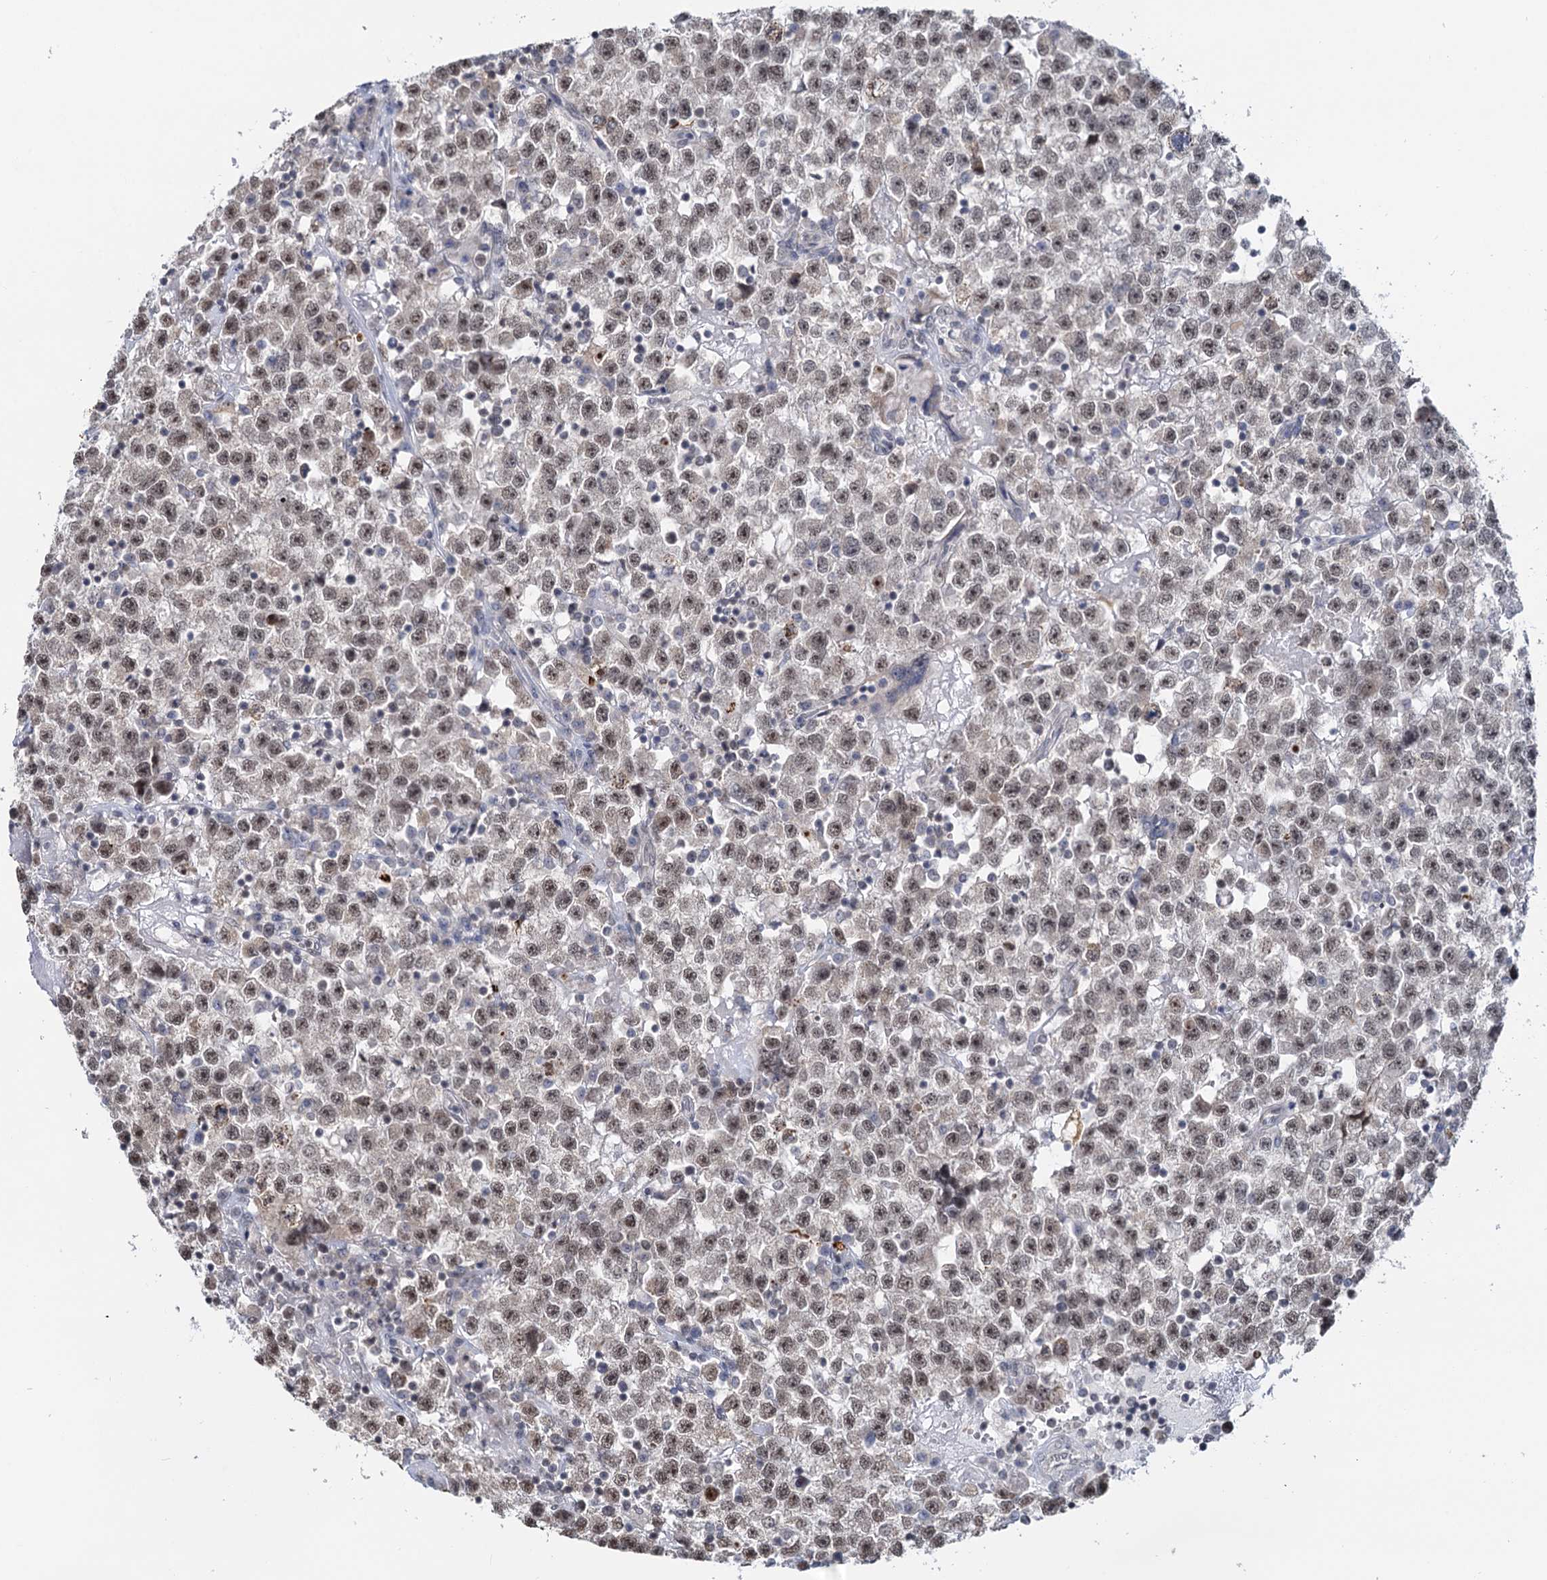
{"staining": {"intensity": "moderate", "quantity": ">75%", "location": "nuclear"}, "tissue": "testis cancer", "cell_type": "Tumor cells", "image_type": "cancer", "snomed": [{"axis": "morphology", "description": "Seminoma, NOS"}, {"axis": "topography", "description": "Testis"}], "caption": "Immunohistochemistry photomicrograph of testis cancer (seminoma) stained for a protein (brown), which shows medium levels of moderate nuclear positivity in approximately >75% of tumor cells.", "gene": "NAT10", "patient": {"sex": "male", "age": 22}}